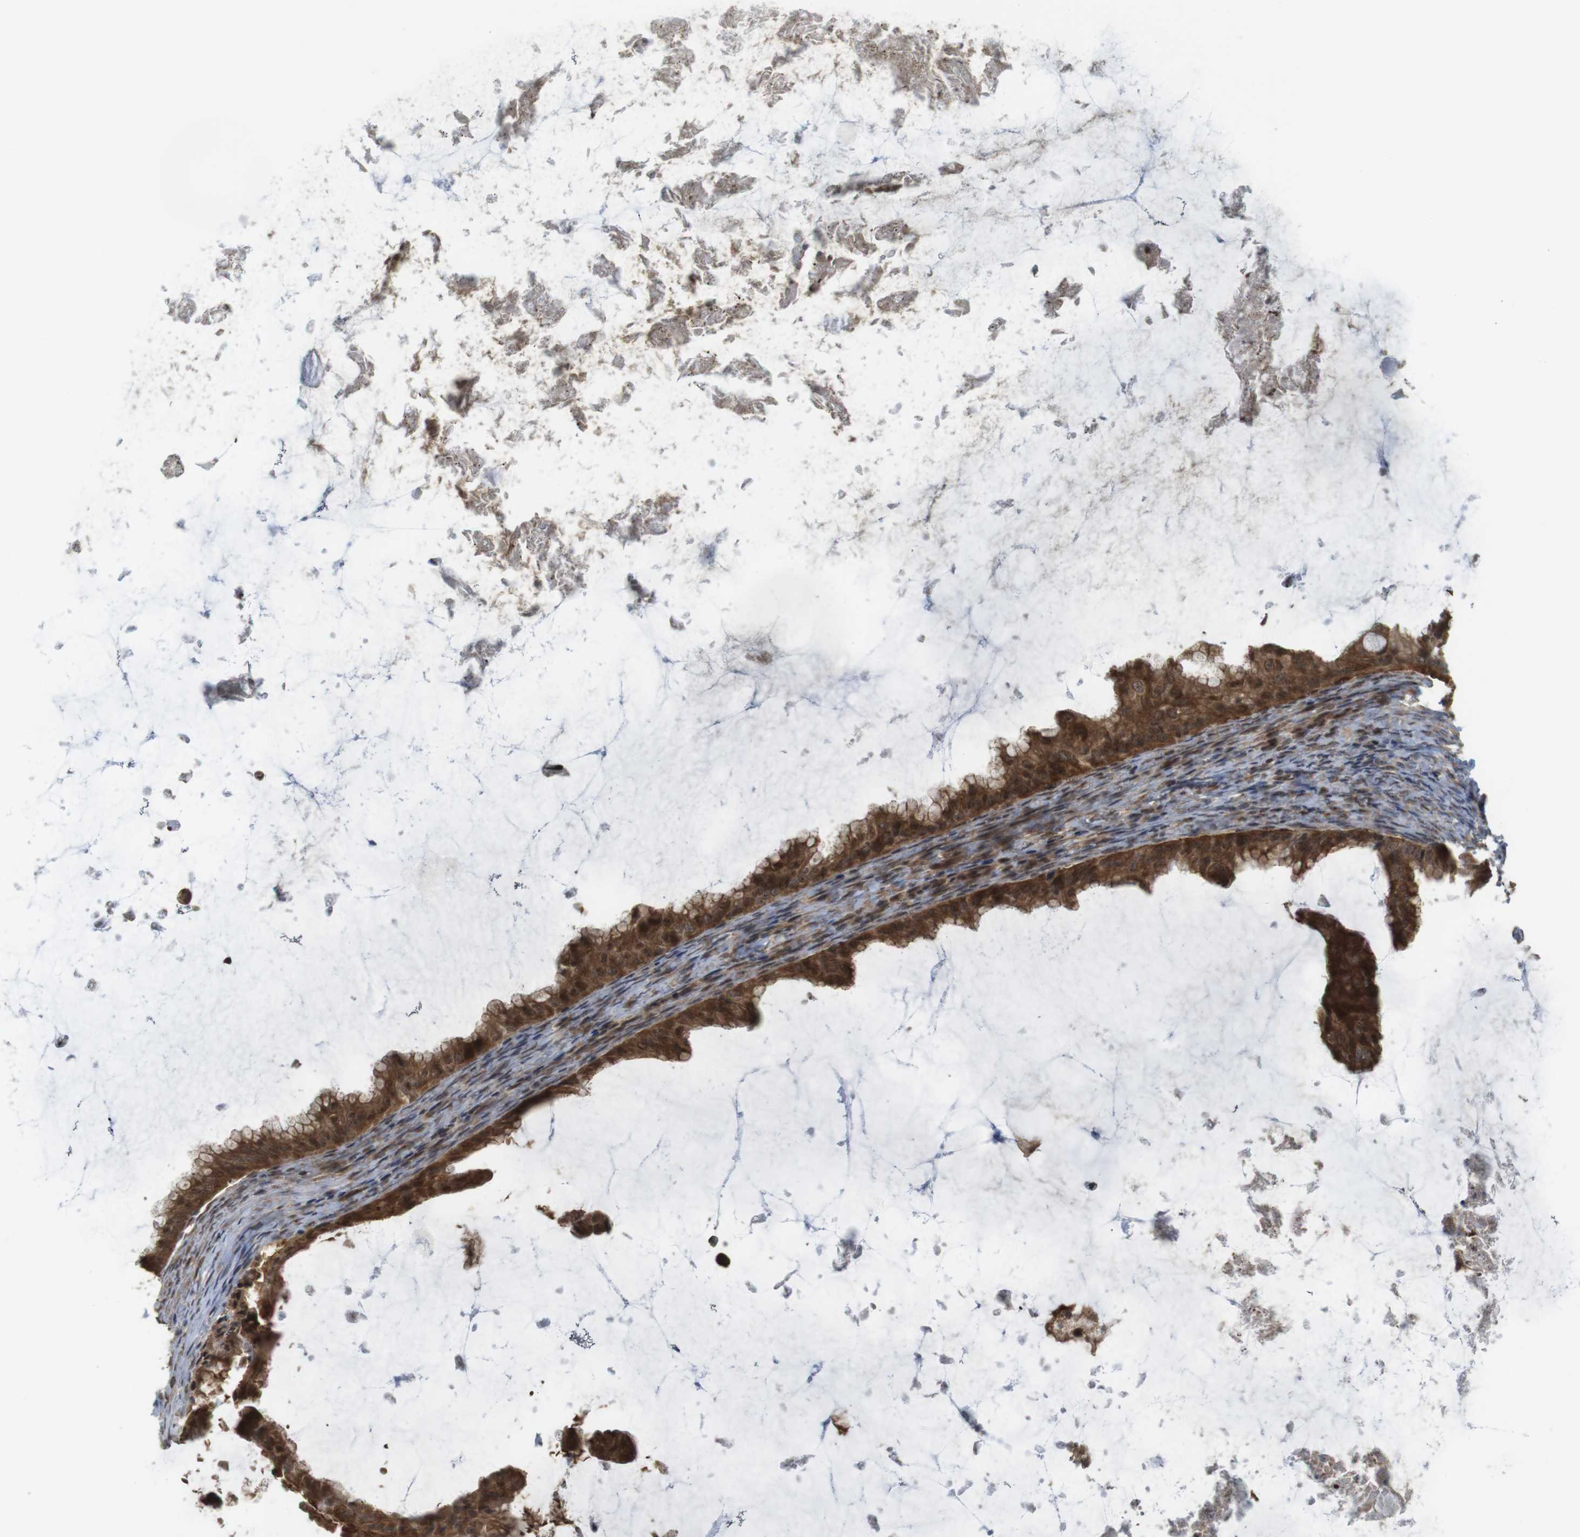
{"staining": {"intensity": "strong", "quantity": ">75%", "location": "cytoplasmic/membranous"}, "tissue": "ovarian cancer", "cell_type": "Tumor cells", "image_type": "cancer", "snomed": [{"axis": "morphology", "description": "Cystadenocarcinoma, mucinous, NOS"}, {"axis": "topography", "description": "Ovary"}], "caption": "Ovarian cancer (mucinous cystadenocarcinoma) tissue displays strong cytoplasmic/membranous staining in about >75% of tumor cells", "gene": "CC2D1A", "patient": {"sex": "female", "age": 61}}